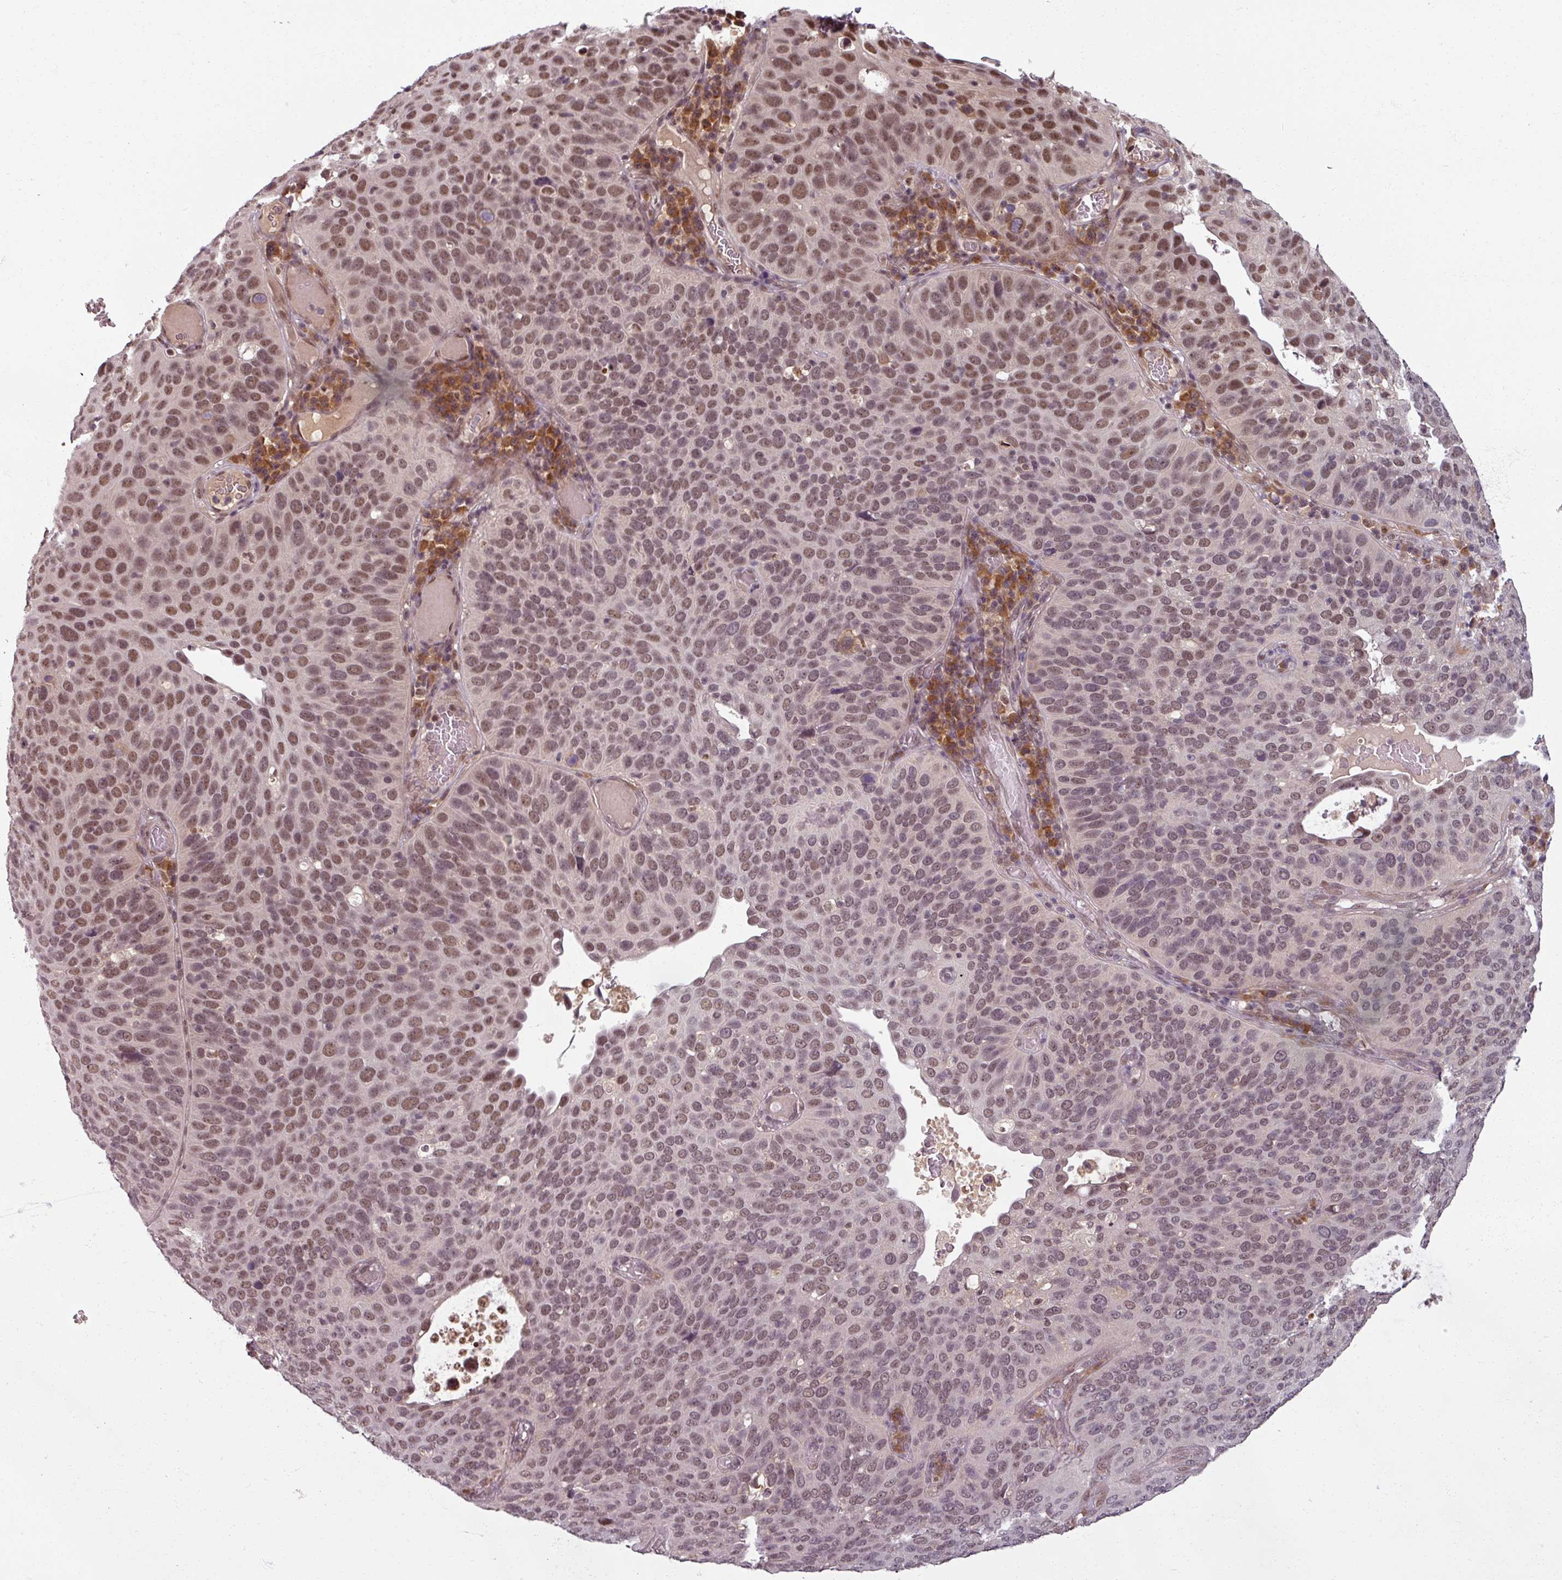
{"staining": {"intensity": "moderate", "quantity": "25%-75%", "location": "nuclear"}, "tissue": "cervical cancer", "cell_type": "Tumor cells", "image_type": "cancer", "snomed": [{"axis": "morphology", "description": "Squamous cell carcinoma, NOS"}, {"axis": "topography", "description": "Cervix"}], "caption": "Moderate nuclear staining for a protein is appreciated in approximately 25%-75% of tumor cells of squamous cell carcinoma (cervical) using immunohistochemistry.", "gene": "POLR2G", "patient": {"sex": "female", "age": 36}}